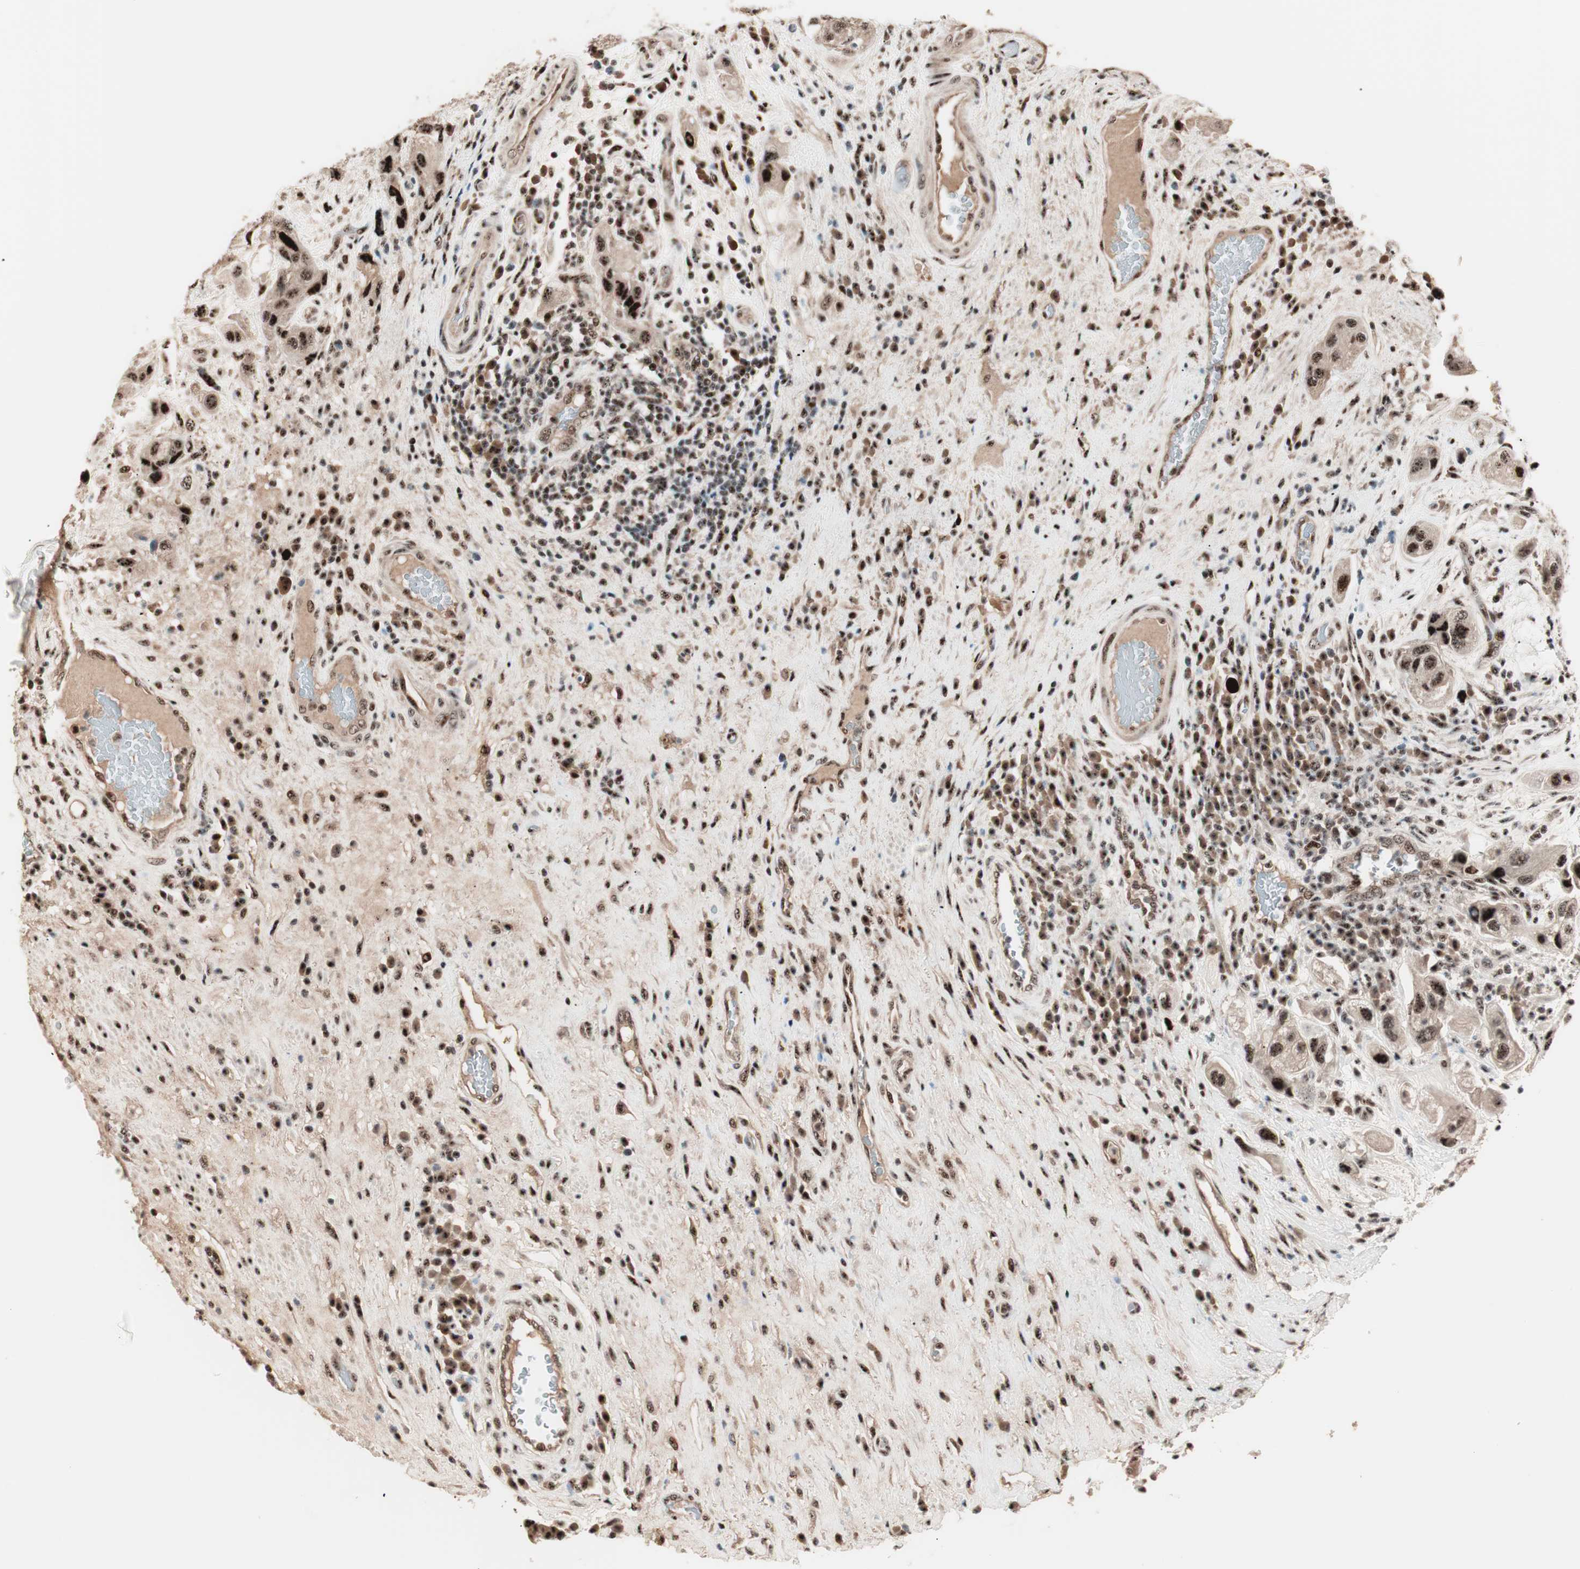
{"staining": {"intensity": "strong", "quantity": ">75%", "location": "nuclear"}, "tissue": "urothelial cancer", "cell_type": "Tumor cells", "image_type": "cancer", "snomed": [{"axis": "morphology", "description": "Urothelial carcinoma, High grade"}, {"axis": "topography", "description": "Urinary bladder"}], "caption": "A micrograph of human urothelial cancer stained for a protein demonstrates strong nuclear brown staining in tumor cells.", "gene": "NR5A2", "patient": {"sex": "female", "age": 64}}